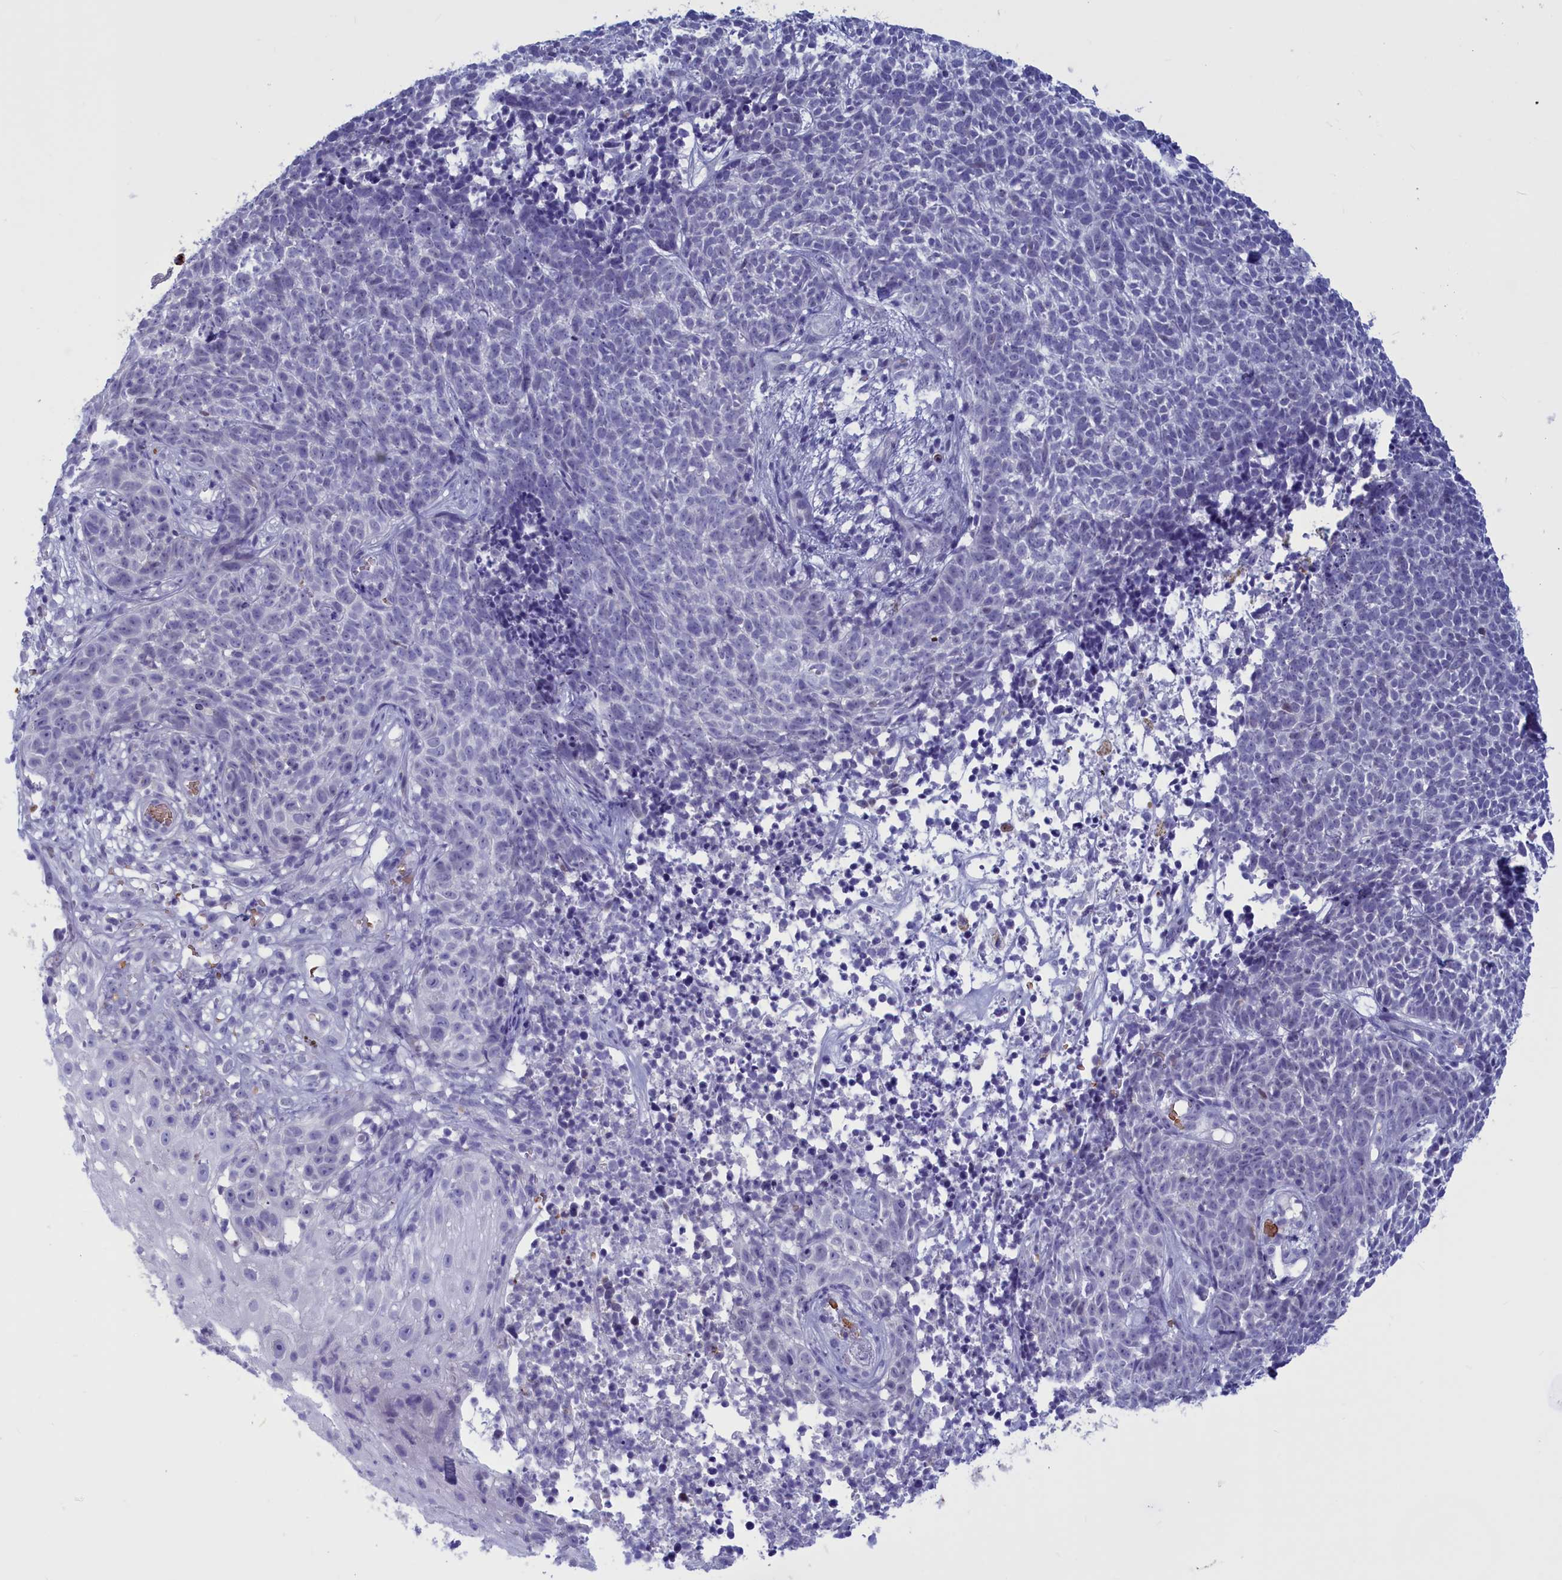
{"staining": {"intensity": "negative", "quantity": "none", "location": "none"}, "tissue": "skin cancer", "cell_type": "Tumor cells", "image_type": "cancer", "snomed": [{"axis": "morphology", "description": "Basal cell carcinoma"}, {"axis": "topography", "description": "Skin"}], "caption": "The micrograph exhibits no staining of tumor cells in basal cell carcinoma (skin). (Stains: DAB immunohistochemistry (IHC) with hematoxylin counter stain, Microscopy: brightfield microscopy at high magnification).", "gene": "GAPDHS", "patient": {"sex": "female", "age": 84}}